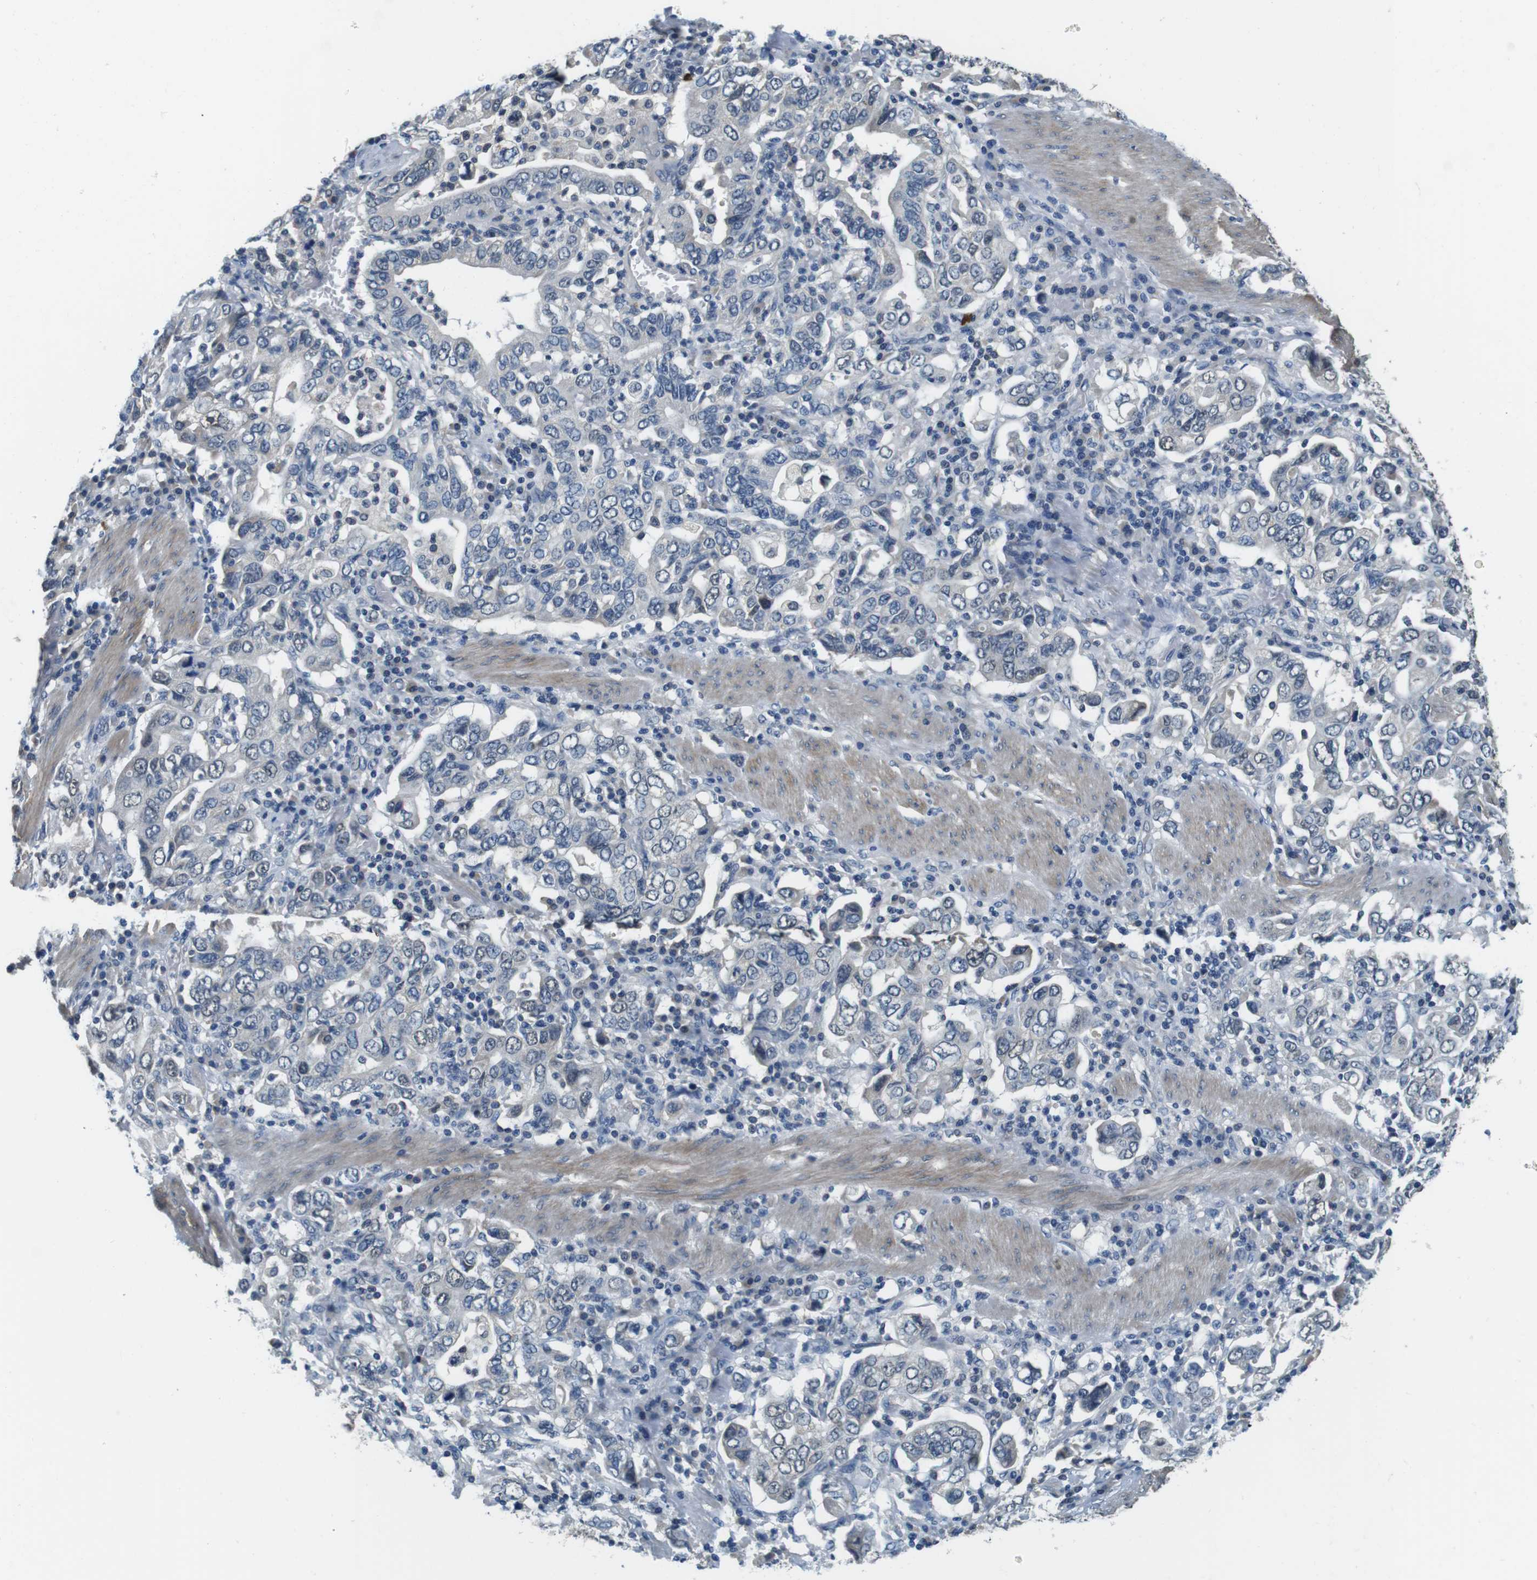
{"staining": {"intensity": "weak", "quantity": "<25%", "location": "nuclear"}, "tissue": "stomach cancer", "cell_type": "Tumor cells", "image_type": "cancer", "snomed": [{"axis": "morphology", "description": "Adenocarcinoma, NOS"}, {"axis": "topography", "description": "Stomach, upper"}], "caption": "Tumor cells show no significant protein positivity in stomach cancer (adenocarcinoma).", "gene": "DTNA", "patient": {"sex": "male", "age": 62}}